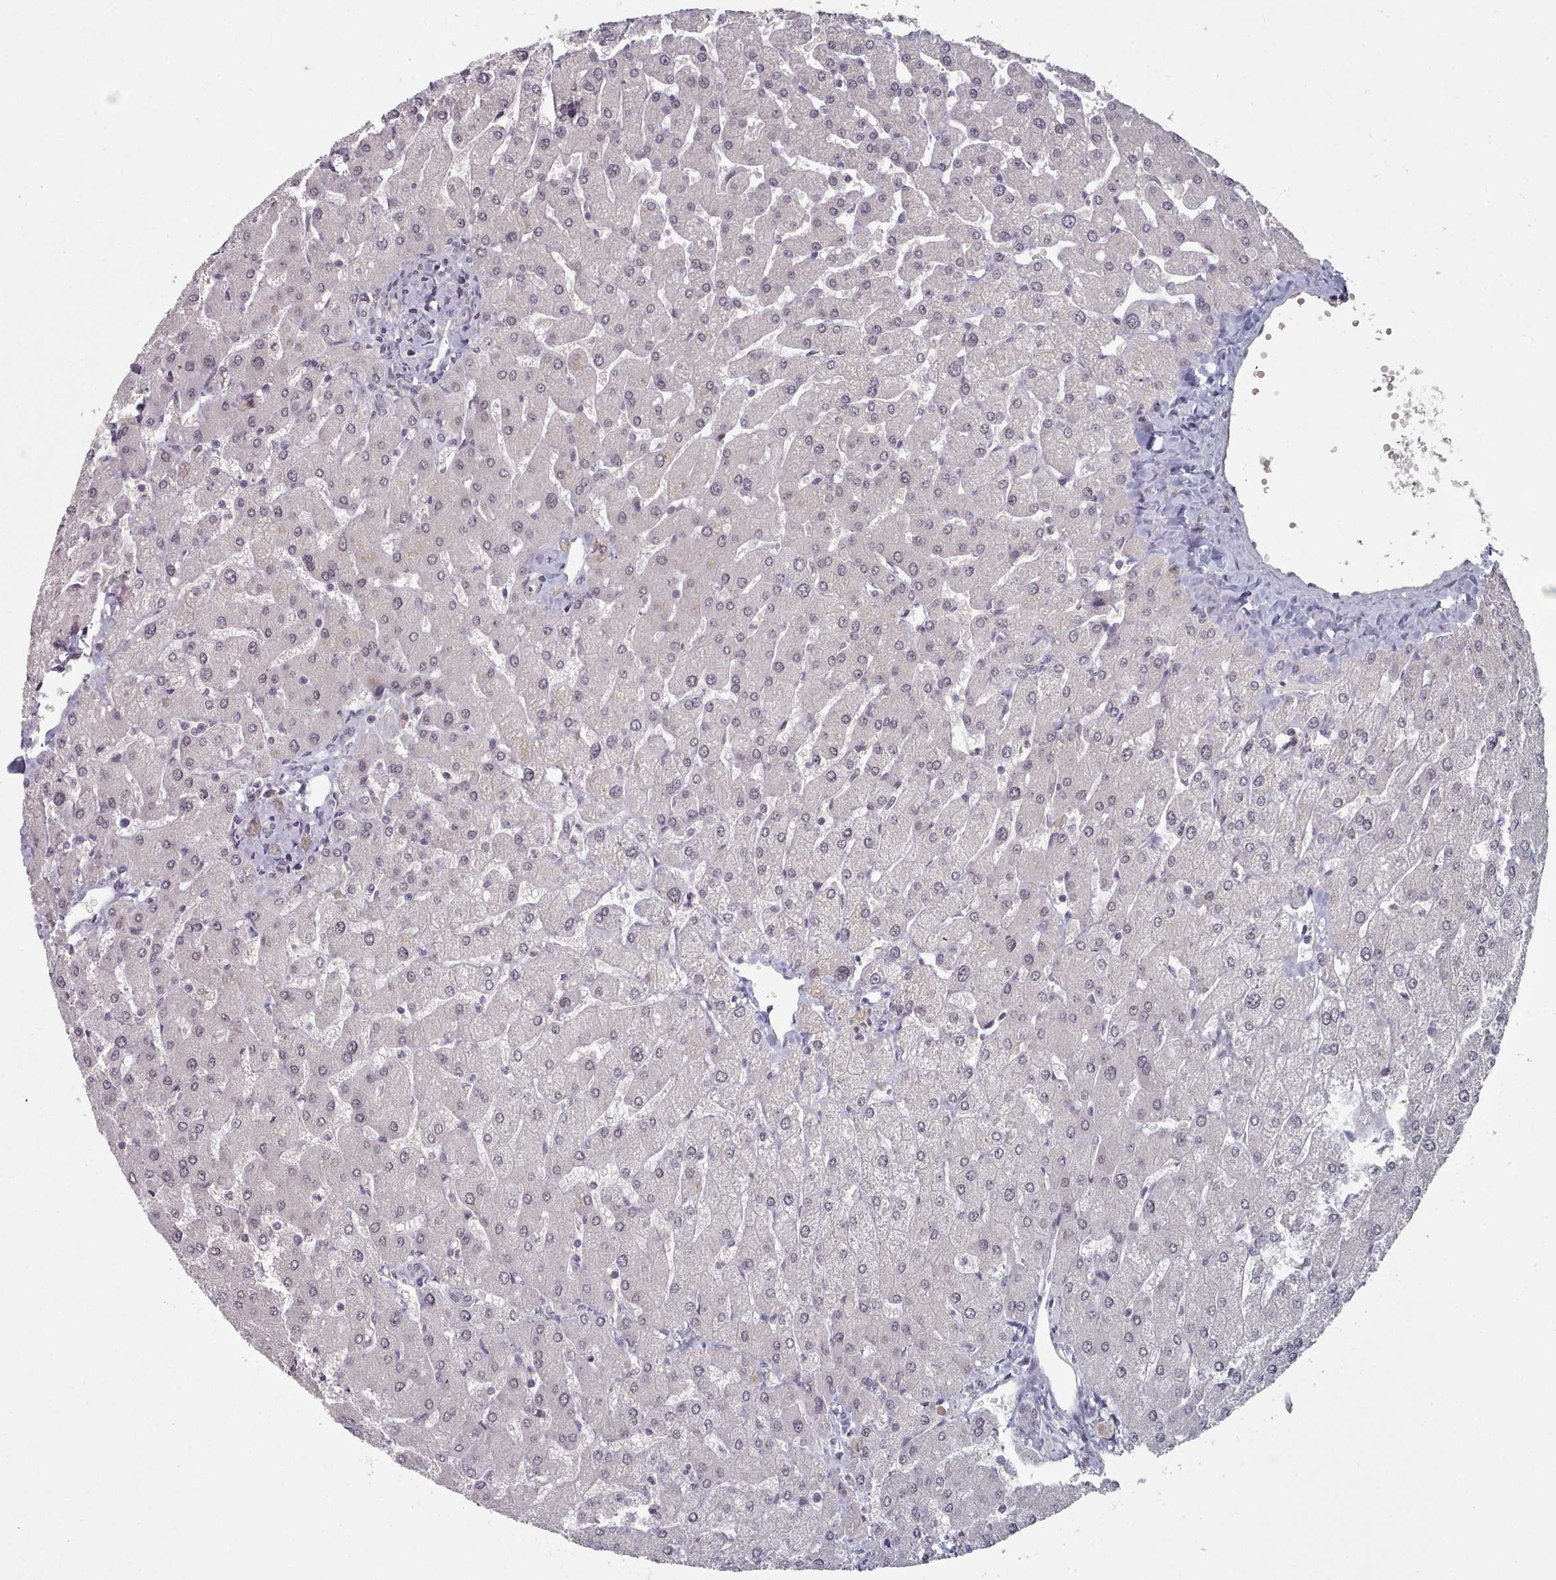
{"staining": {"intensity": "negative", "quantity": "none", "location": "none"}, "tissue": "liver", "cell_type": "Cholangiocytes", "image_type": "normal", "snomed": [{"axis": "morphology", "description": "Normal tissue, NOS"}, {"axis": "topography", "description": "Liver"}], "caption": "Immunohistochemistry of unremarkable human liver exhibits no staining in cholangiocytes. (DAB immunohistochemistry visualized using brightfield microscopy, high magnification).", "gene": "HYAL3", "patient": {"sex": "male", "age": 55}}